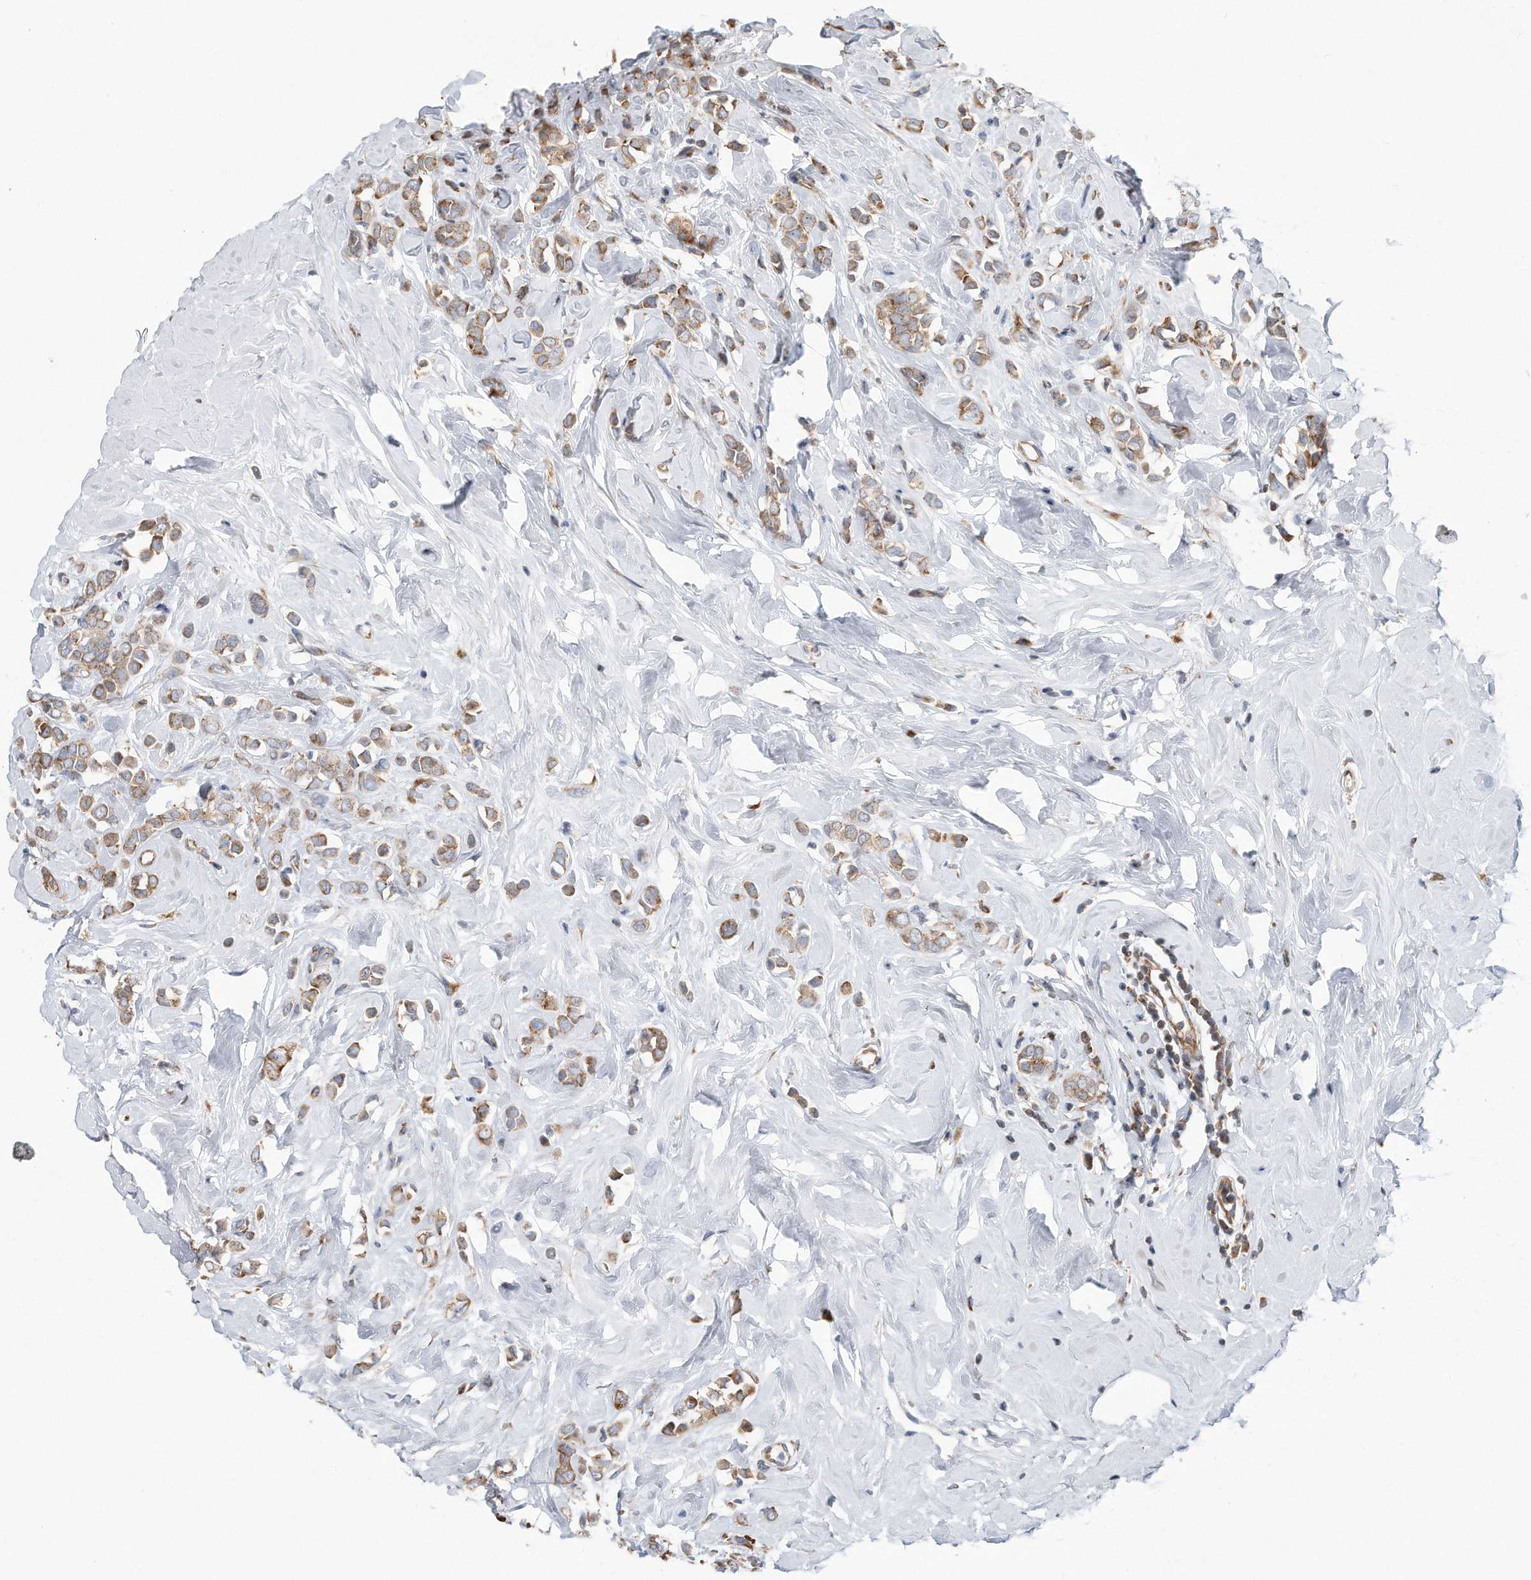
{"staining": {"intensity": "moderate", "quantity": ">75%", "location": "cytoplasmic/membranous"}, "tissue": "breast cancer", "cell_type": "Tumor cells", "image_type": "cancer", "snomed": [{"axis": "morphology", "description": "Lobular carcinoma"}, {"axis": "topography", "description": "Breast"}], "caption": "Lobular carcinoma (breast) stained with a brown dye exhibits moderate cytoplasmic/membranous positive expression in about >75% of tumor cells.", "gene": "RPL26L1", "patient": {"sex": "female", "age": 47}}